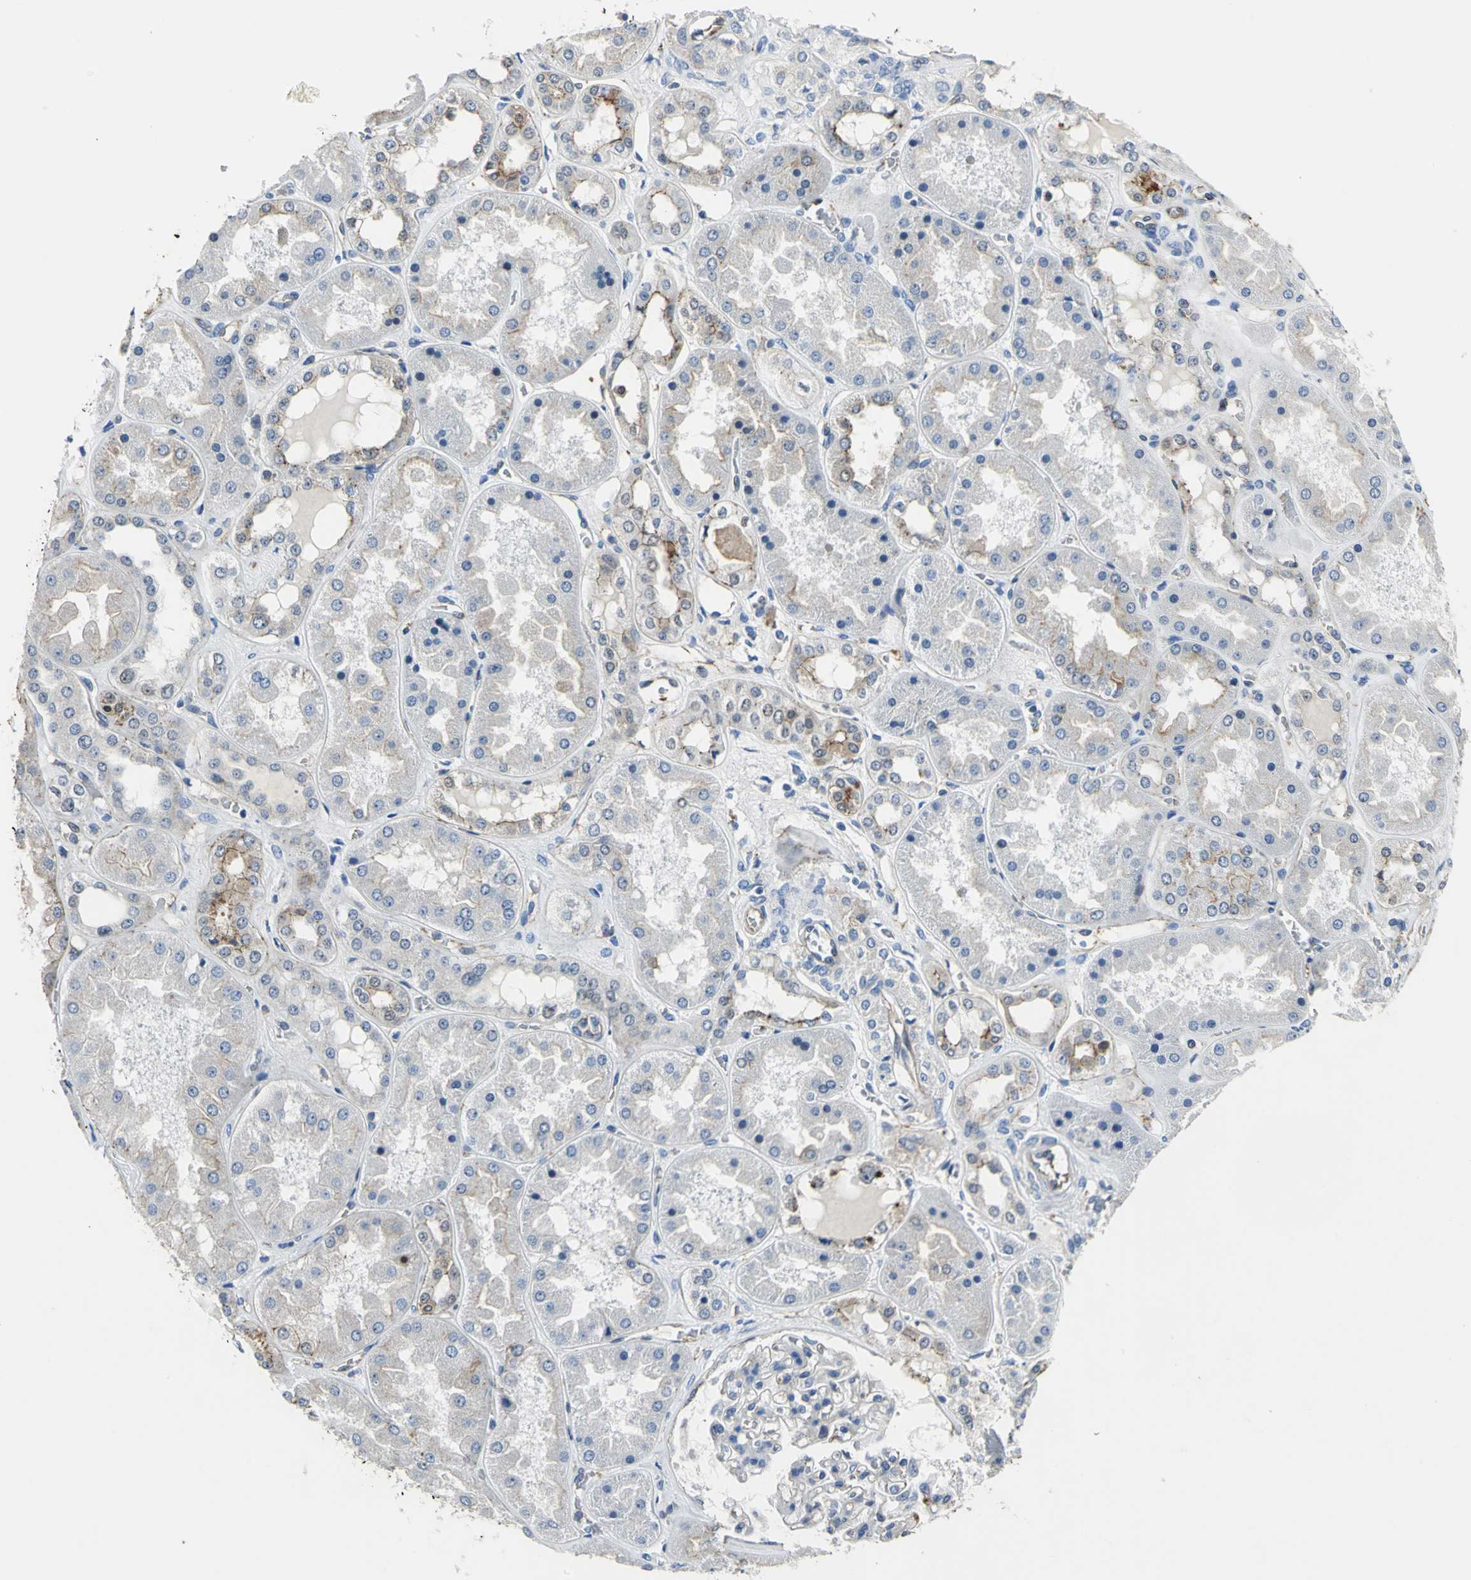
{"staining": {"intensity": "negative", "quantity": "none", "location": "none"}, "tissue": "kidney", "cell_type": "Cells in glomeruli", "image_type": "normal", "snomed": [{"axis": "morphology", "description": "Normal tissue, NOS"}, {"axis": "topography", "description": "Kidney"}], "caption": "Cells in glomeruli show no significant protein staining in unremarkable kidney. Nuclei are stained in blue.", "gene": "ENSG00000285130", "patient": {"sex": "female", "age": 56}}